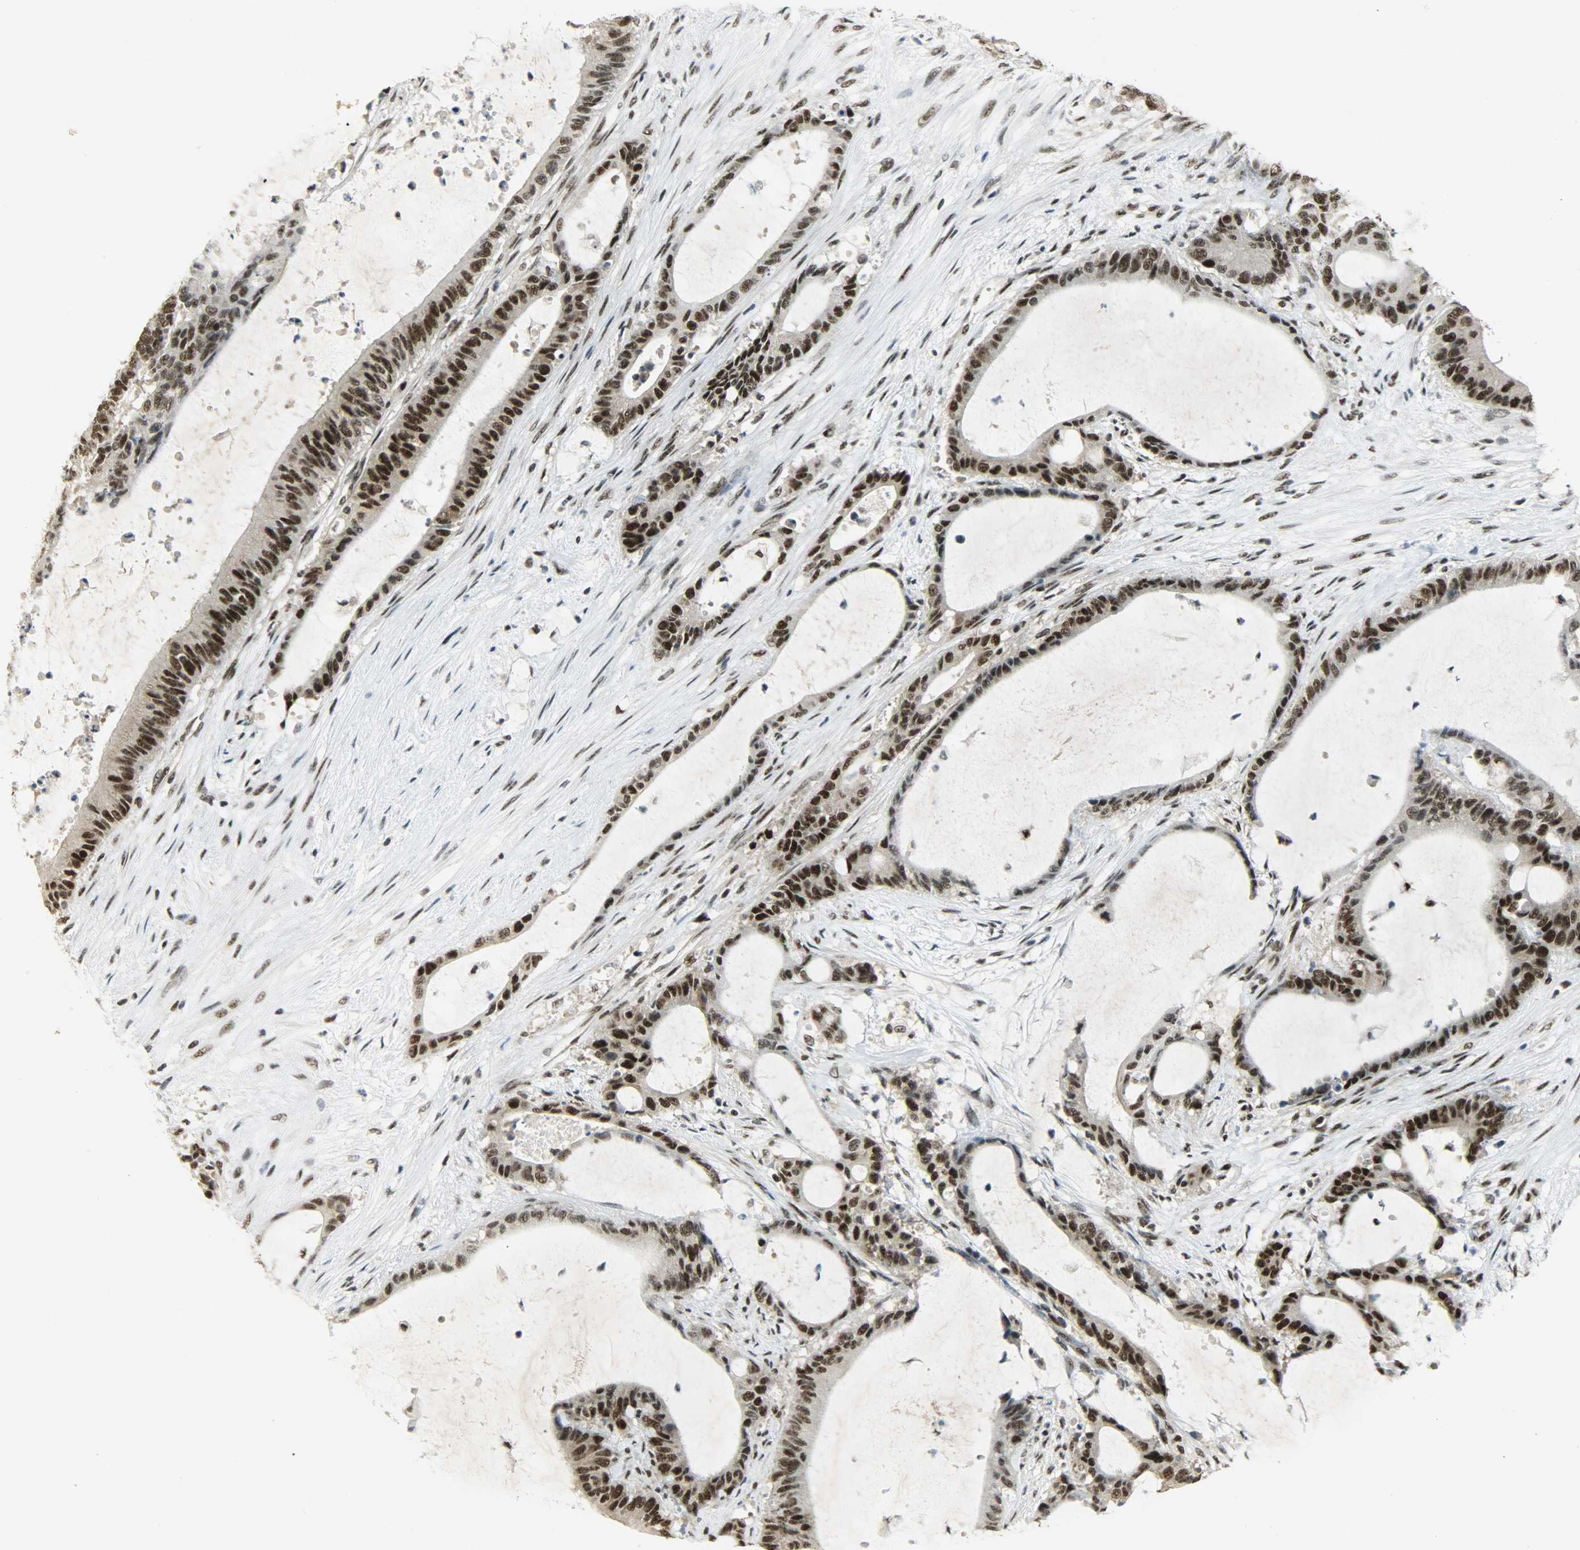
{"staining": {"intensity": "strong", "quantity": ">75%", "location": "nuclear"}, "tissue": "liver cancer", "cell_type": "Tumor cells", "image_type": "cancer", "snomed": [{"axis": "morphology", "description": "Cholangiocarcinoma"}, {"axis": "topography", "description": "Liver"}], "caption": "This is a histology image of IHC staining of liver cholangiocarcinoma, which shows strong positivity in the nuclear of tumor cells.", "gene": "SUGP1", "patient": {"sex": "female", "age": 73}}